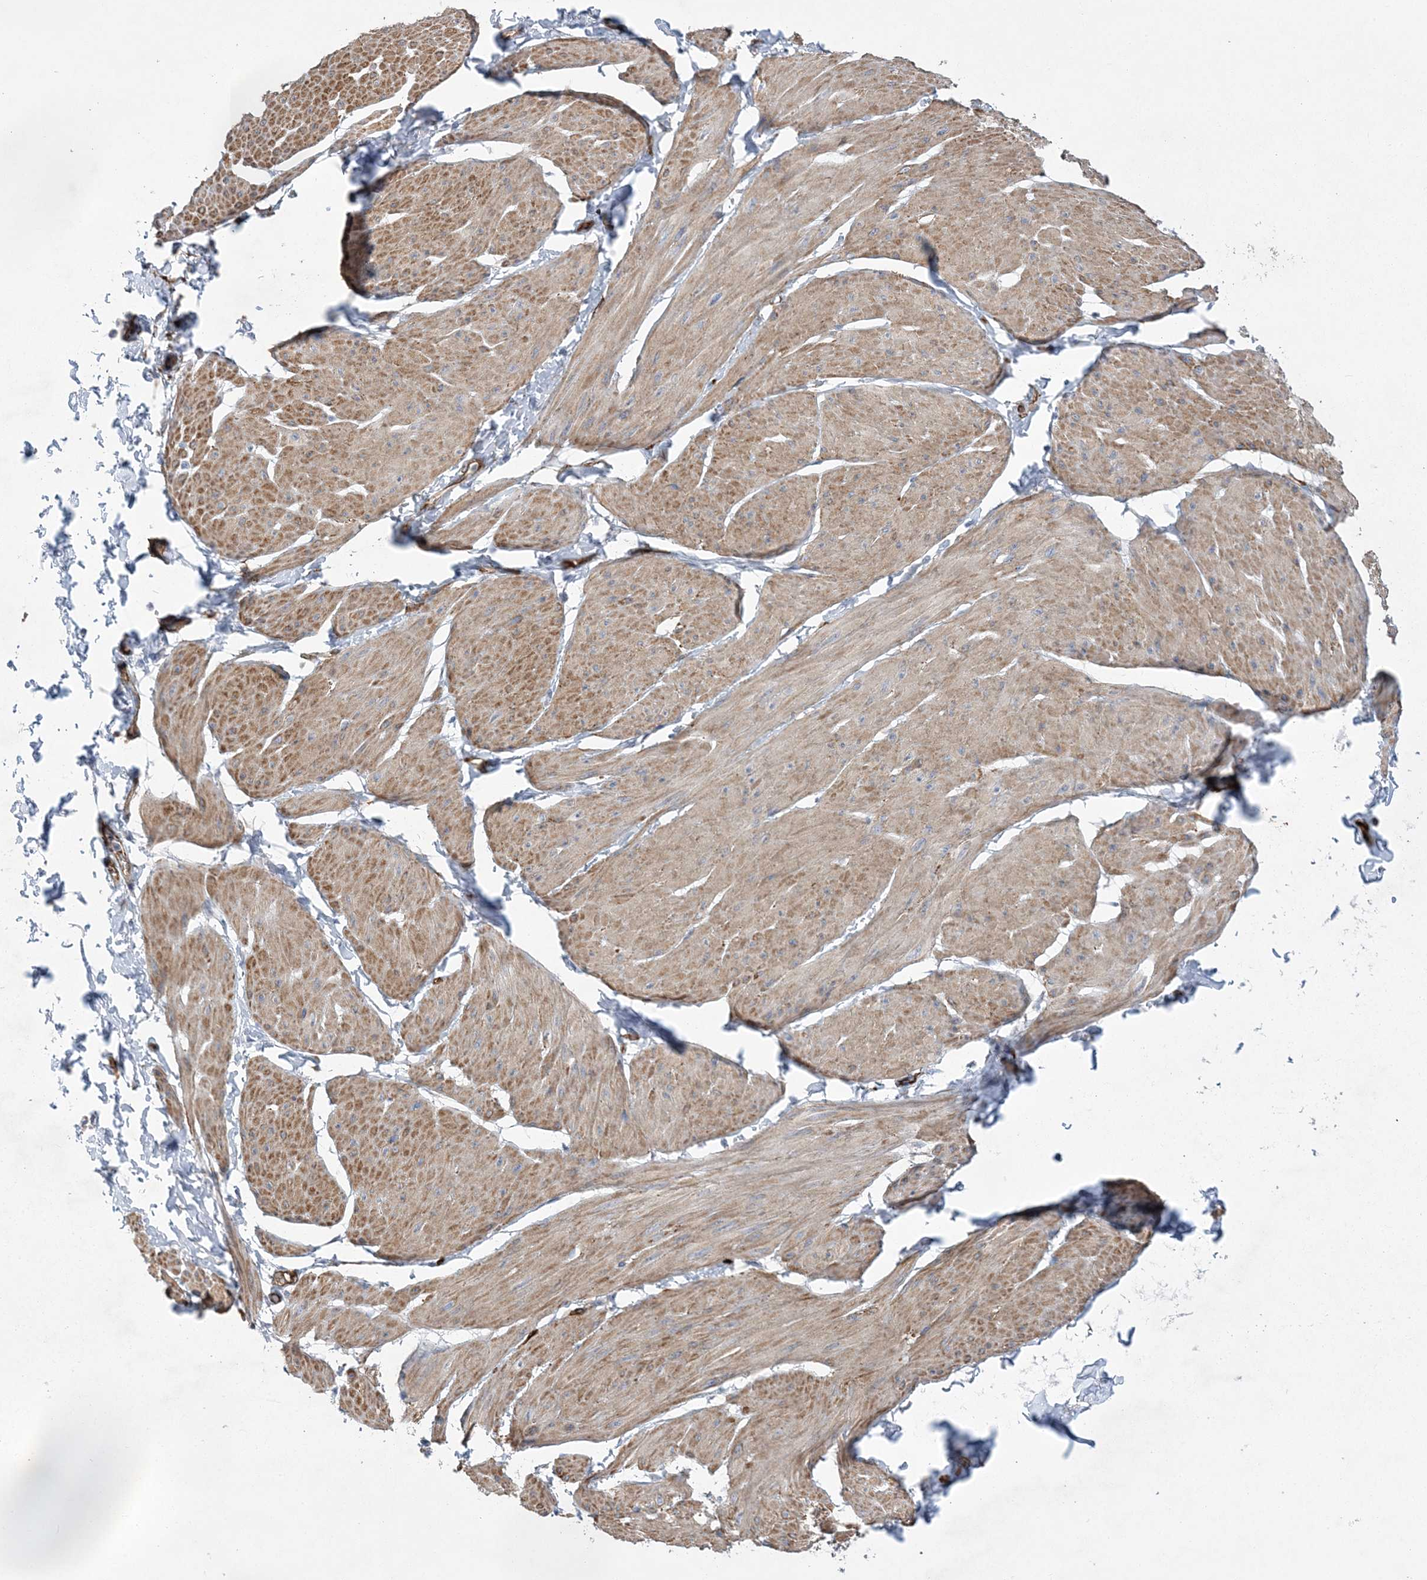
{"staining": {"intensity": "moderate", "quantity": ">75%", "location": "cytoplasmic/membranous"}, "tissue": "smooth muscle", "cell_type": "Smooth muscle cells", "image_type": "normal", "snomed": [{"axis": "morphology", "description": "Urothelial carcinoma, High grade"}, {"axis": "topography", "description": "Urinary bladder"}], "caption": "A brown stain labels moderate cytoplasmic/membranous positivity of a protein in smooth muscle cells of benign smooth muscle. The protein of interest is stained brown, and the nuclei are stained in blue (DAB (3,3'-diaminobenzidine) IHC with brightfield microscopy, high magnification).", "gene": "CALN1", "patient": {"sex": "male", "age": 46}}